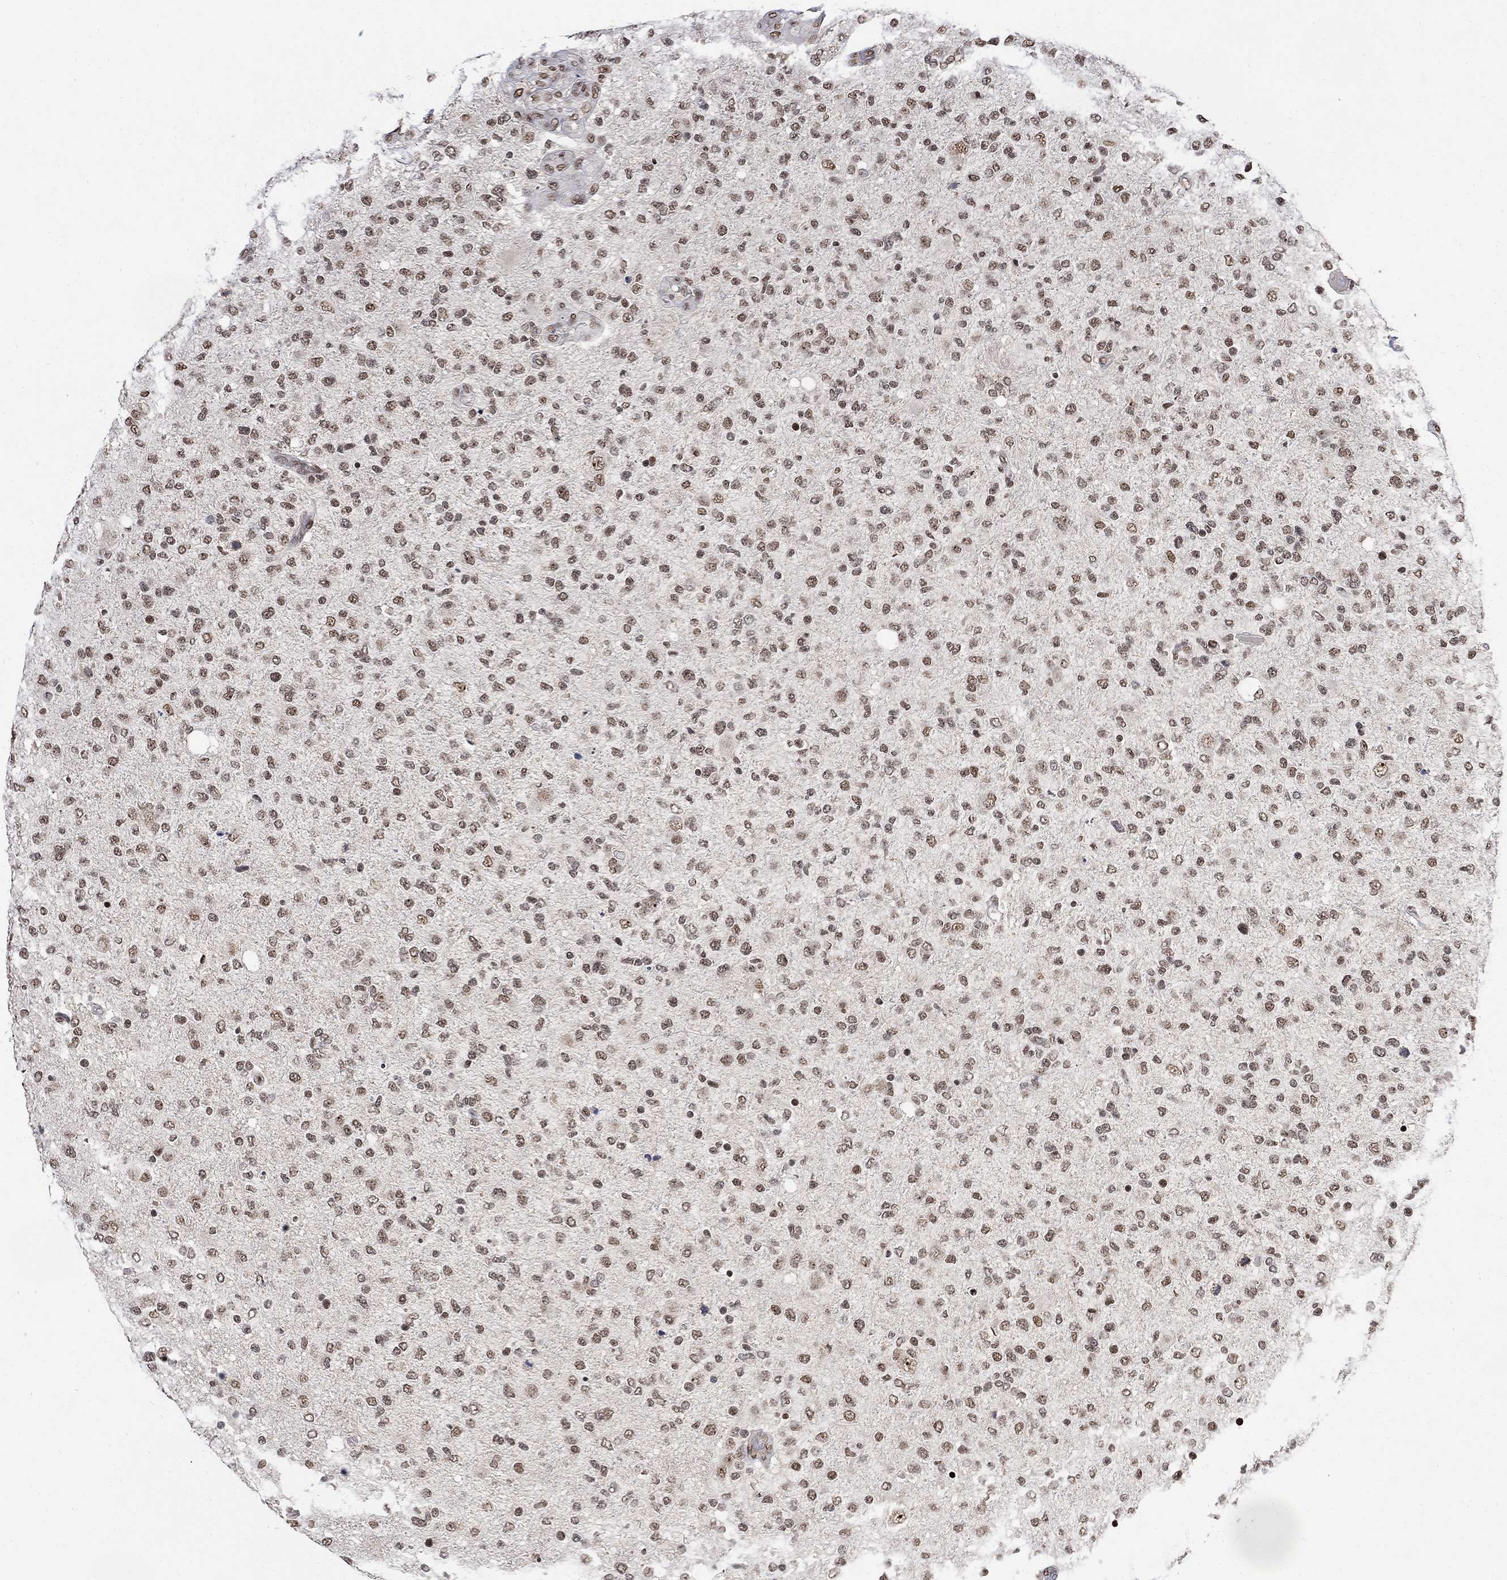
{"staining": {"intensity": "moderate", "quantity": "<25%", "location": "nuclear"}, "tissue": "glioma", "cell_type": "Tumor cells", "image_type": "cancer", "snomed": [{"axis": "morphology", "description": "Glioma, malignant, High grade"}, {"axis": "topography", "description": "Cerebral cortex"}], "caption": "Human glioma stained with a protein marker displays moderate staining in tumor cells.", "gene": "E4F1", "patient": {"sex": "male", "age": 70}}